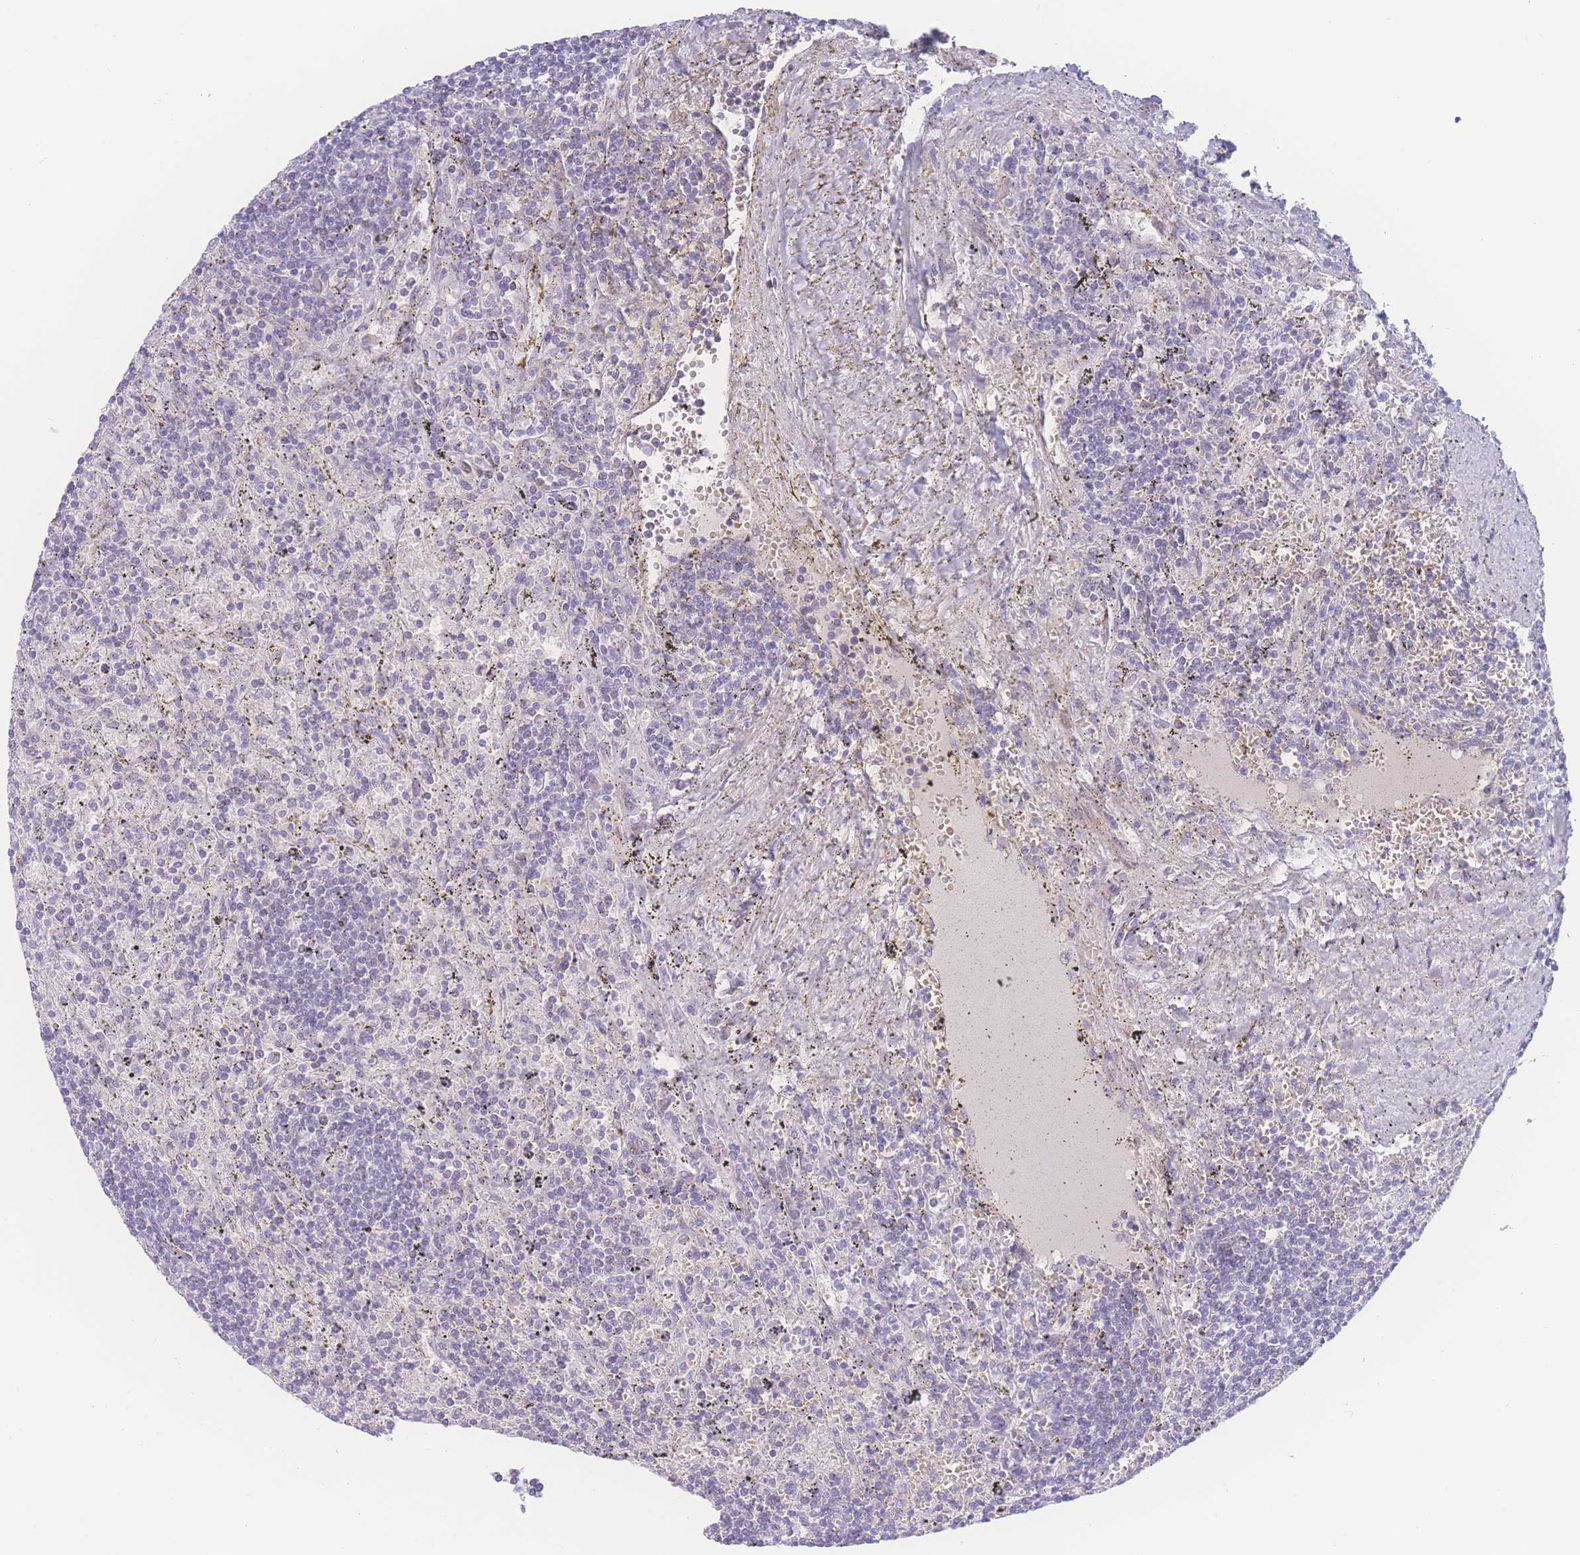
{"staining": {"intensity": "negative", "quantity": "none", "location": "none"}, "tissue": "lymphoma", "cell_type": "Tumor cells", "image_type": "cancer", "snomed": [{"axis": "morphology", "description": "Malignant lymphoma, non-Hodgkin's type, Low grade"}, {"axis": "topography", "description": "Spleen"}], "caption": "There is no significant staining in tumor cells of malignant lymphoma, non-Hodgkin's type (low-grade).", "gene": "PRSS22", "patient": {"sex": "male", "age": 76}}